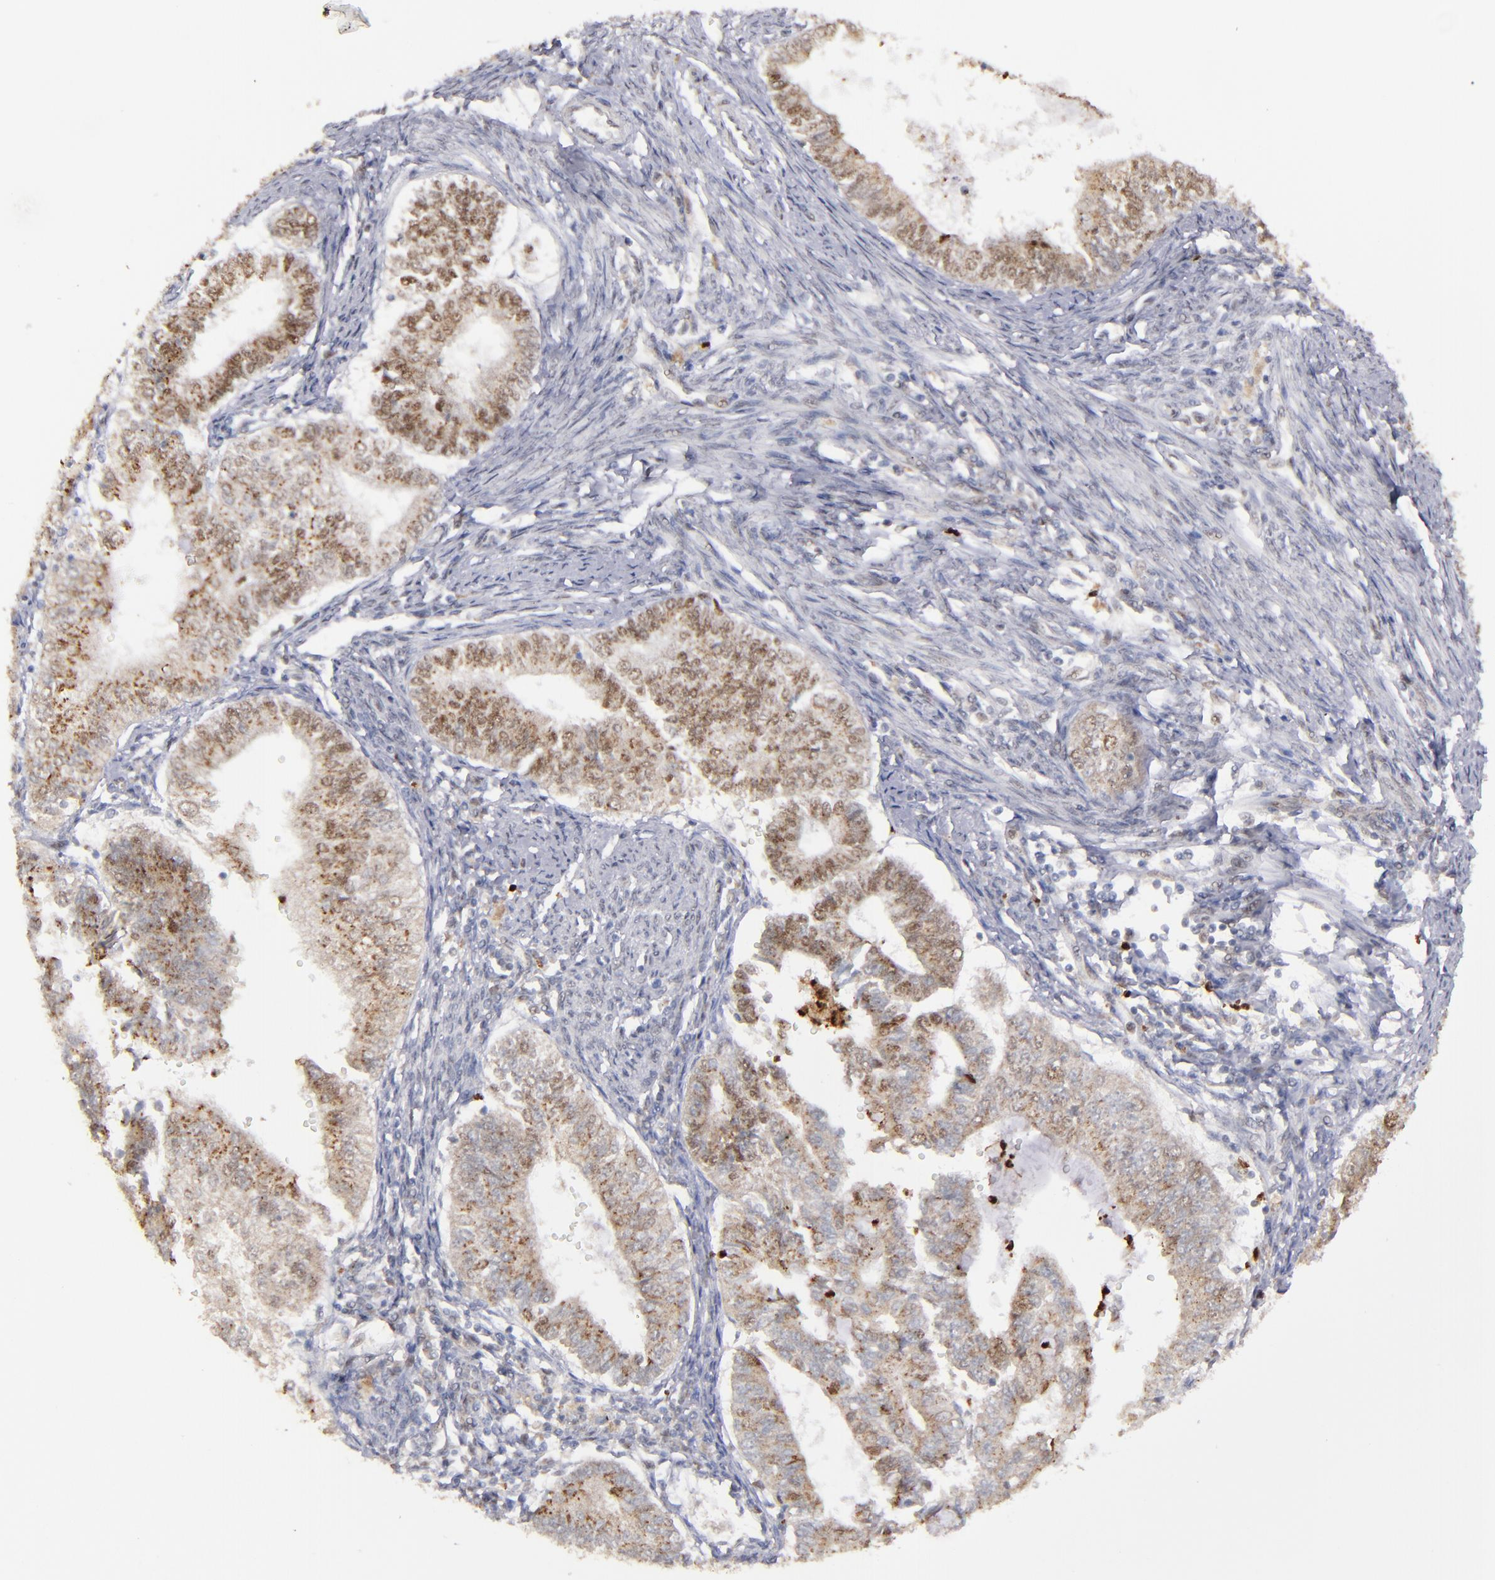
{"staining": {"intensity": "moderate", "quantity": ">75%", "location": "cytoplasmic/membranous,nuclear"}, "tissue": "endometrial cancer", "cell_type": "Tumor cells", "image_type": "cancer", "snomed": [{"axis": "morphology", "description": "Adenocarcinoma, NOS"}, {"axis": "topography", "description": "Endometrium"}], "caption": "Protein staining of endometrial cancer tissue displays moderate cytoplasmic/membranous and nuclear staining in about >75% of tumor cells. The staining is performed using DAB brown chromogen to label protein expression. The nuclei are counter-stained blue using hematoxylin.", "gene": "RREB1", "patient": {"sex": "female", "age": 66}}